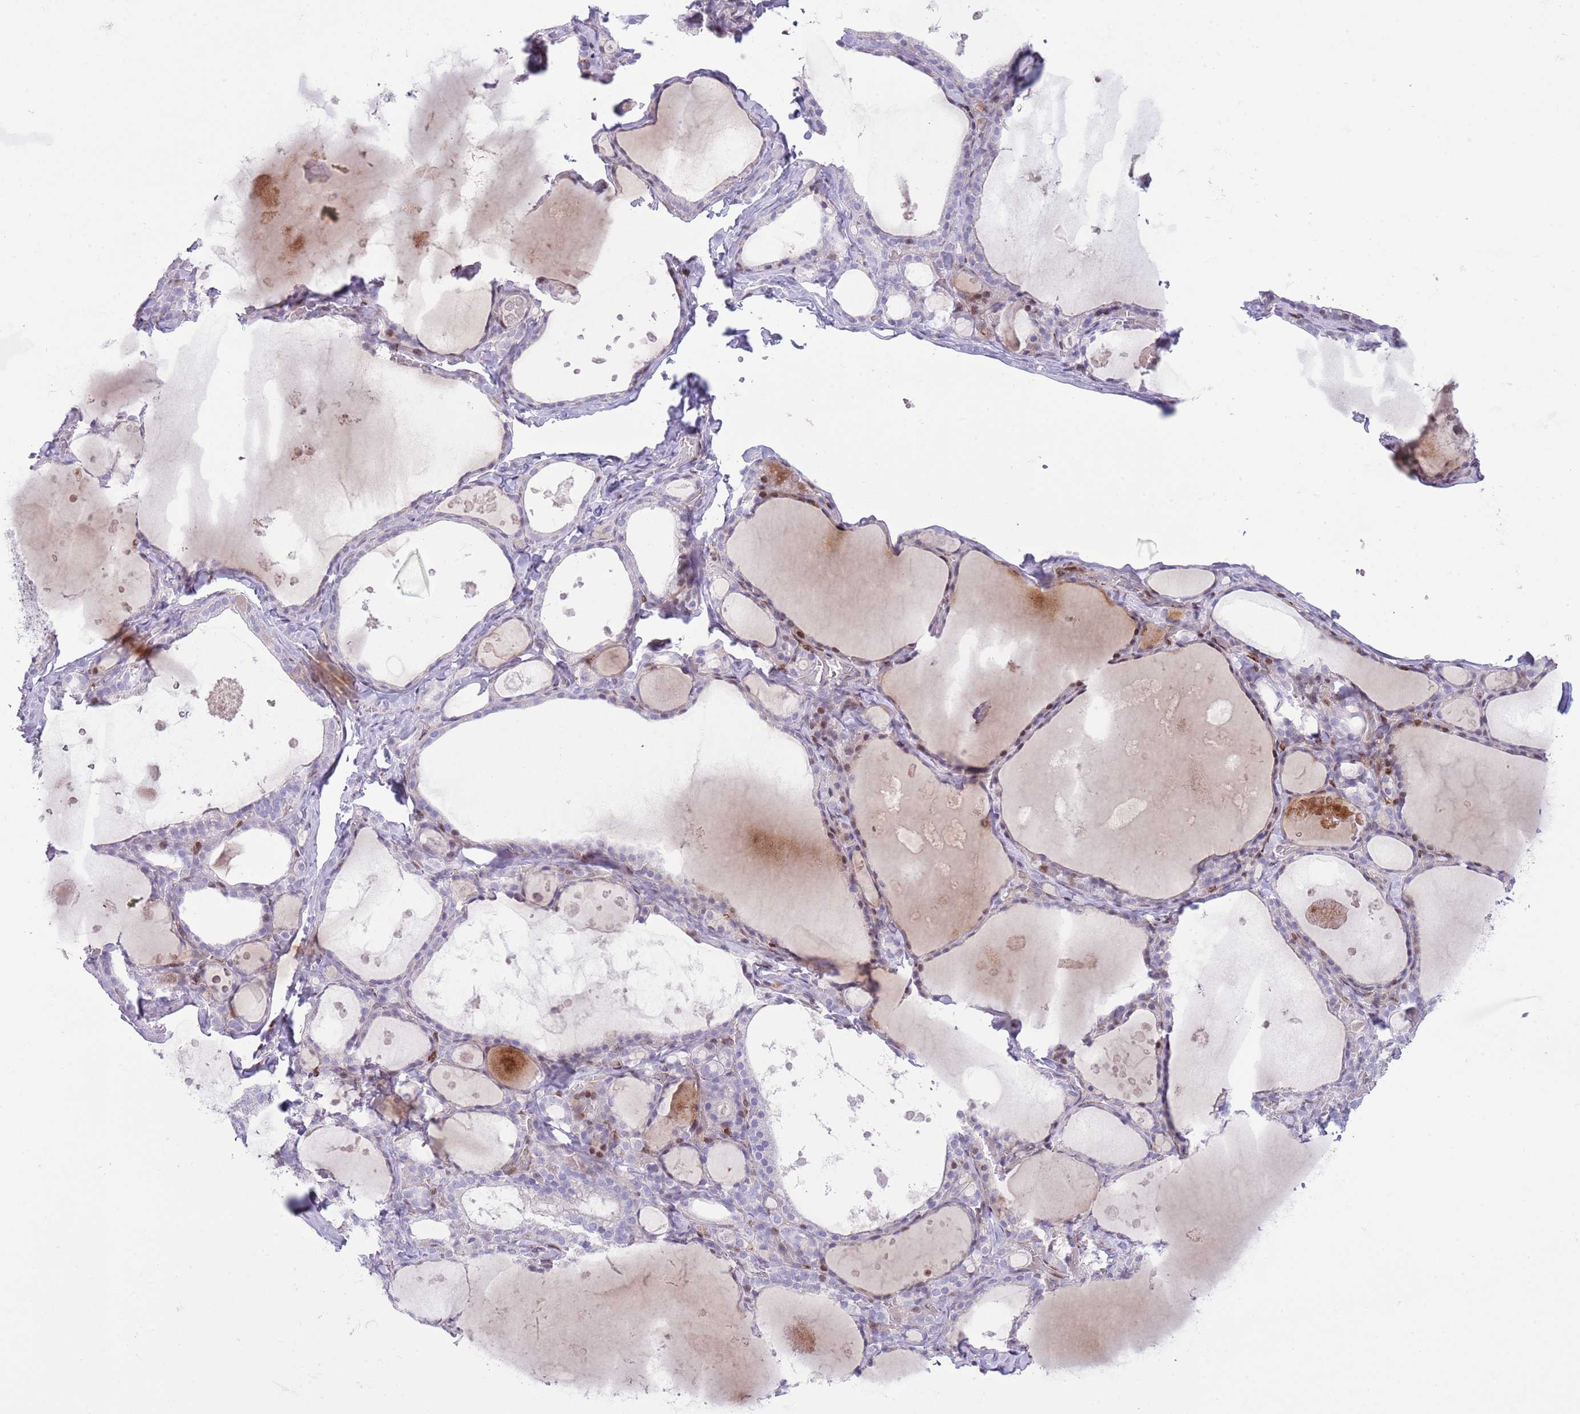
{"staining": {"intensity": "moderate", "quantity": "<25%", "location": "nuclear"}, "tissue": "thyroid gland", "cell_type": "Glandular cells", "image_type": "normal", "snomed": [{"axis": "morphology", "description": "Normal tissue, NOS"}, {"axis": "topography", "description": "Thyroid gland"}], "caption": "Thyroid gland stained with a brown dye demonstrates moderate nuclear positive positivity in about <25% of glandular cells.", "gene": "ANO8", "patient": {"sex": "male", "age": 56}}